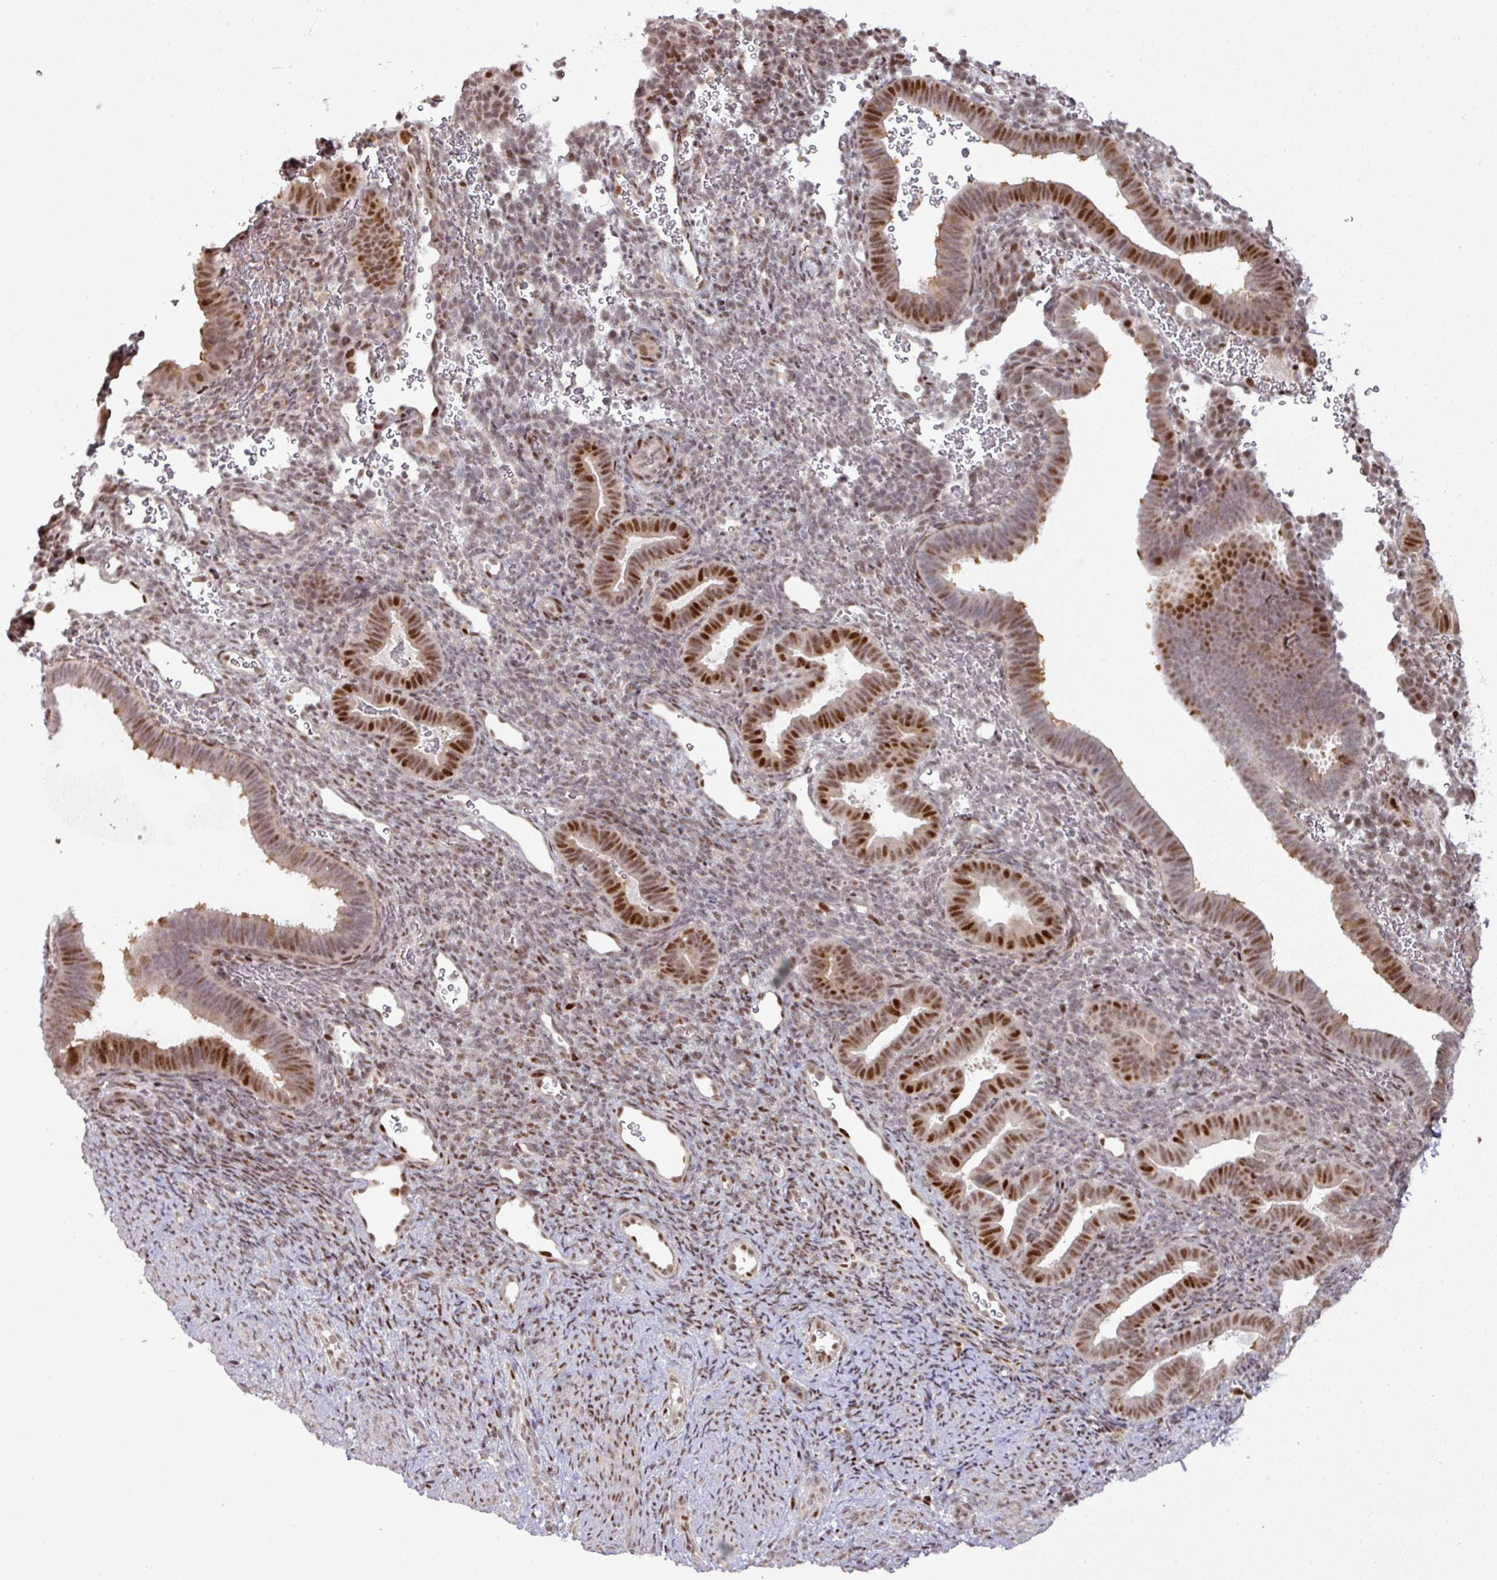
{"staining": {"intensity": "moderate", "quantity": "<25%", "location": "nuclear"}, "tissue": "endometrium", "cell_type": "Cells in endometrial stroma", "image_type": "normal", "snomed": [{"axis": "morphology", "description": "Normal tissue, NOS"}, {"axis": "topography", "description": "Endometrium"}], "caption": "Protein expression analysis of benign endometrium reveals moderate nuclear staining in about <25% of cells in endometrial stroma.", "gene": "MYSM1", "patient": {"sex": "female", "age": 34}}